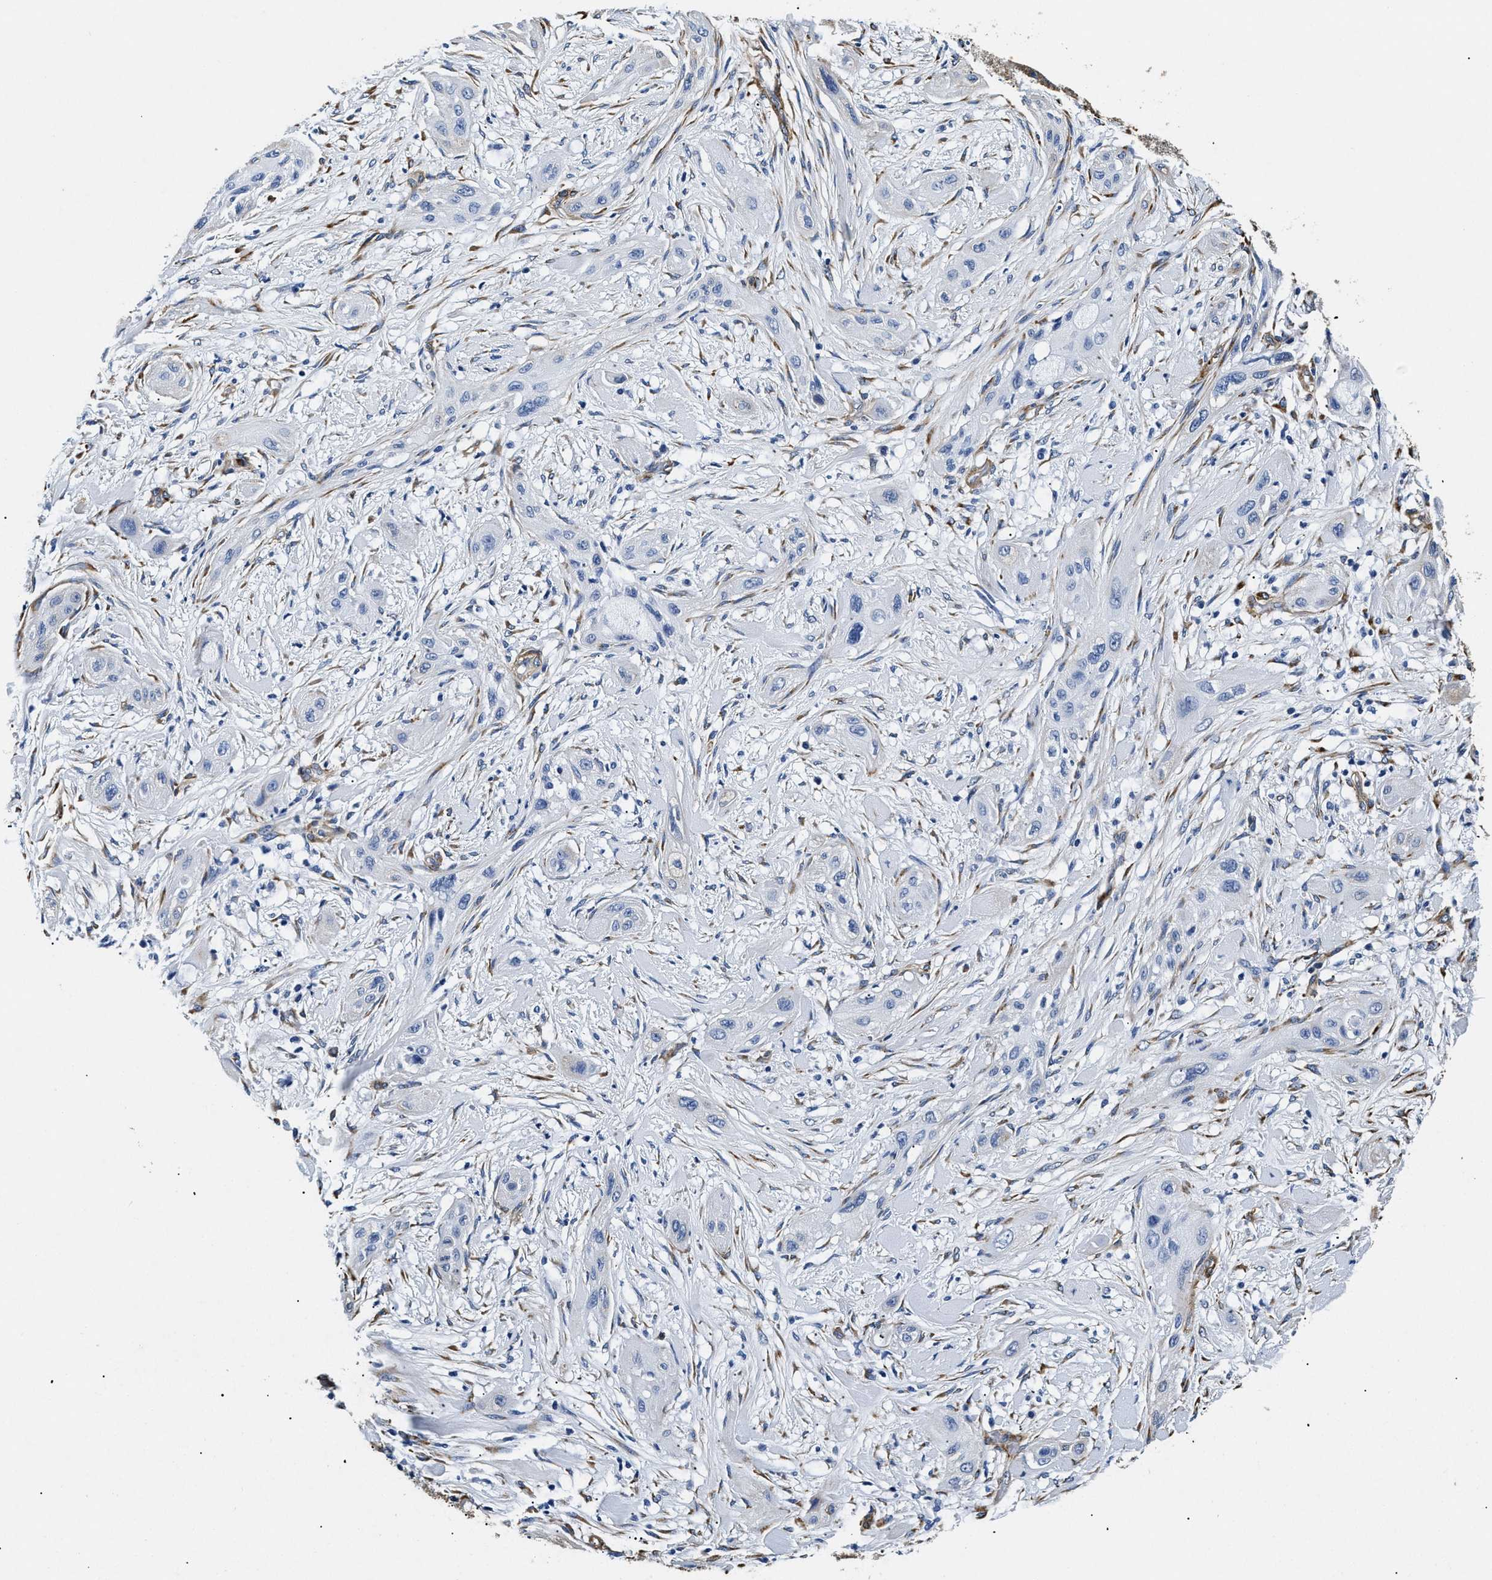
{"staining": {"intensity": "negative", "quantity": "none", "location": "none"}, "tissue": "lung cancer", "cell_type": "Tumor cells", "image_type": "cancer", "snomed": [{"axis": "morphology", "description": "Squamous cell carcinoma, NOS"}, {"axis": "topography", "description": "Lung"}], "caption": "The micrograph exhibits no significant staining in tumor cells of lung cancer (squamous cell carcinoma).", "gene": "LAMA3", "patient": {"sex": "female", "age": 47}}